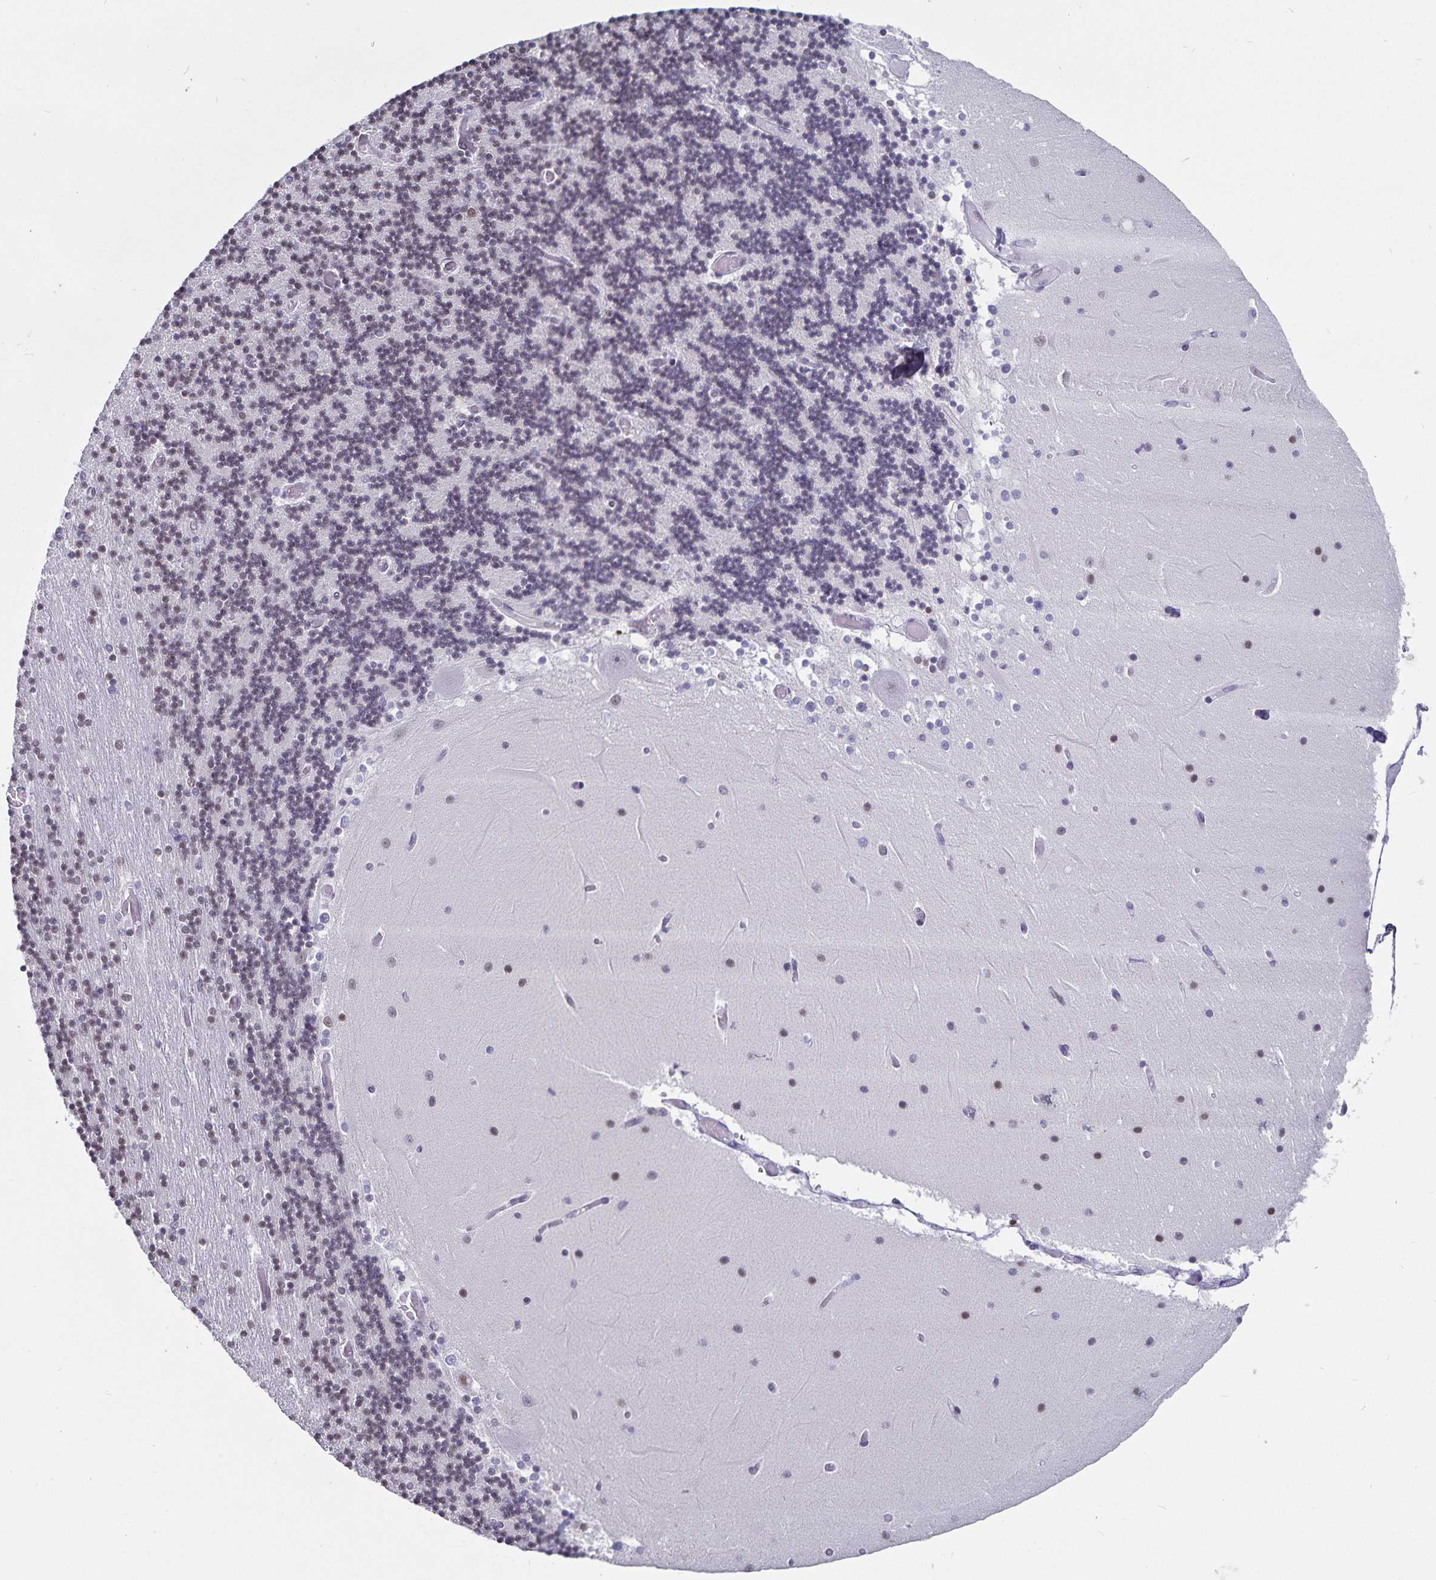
{"staining": {"intensity": "moderate", "quantity": "25%-75%", "location": "nuclear"}, "tissue": "cerebellum", "cell_type": "Cells in granular layer", "image_type": "normal", "snomed": [{"axis": "morphology", "description": "Normal tissue, NOS"}, {"axis": "topography", "description": "Cerebellum"}], "caption": "High-power microscopy captured an IHC micrograph of unremarkable cerebellum, revealing moderate nuclear expression in approximately 25%-75% of cells in granular layer.", "gene": "PBX2", "patient": {"sex": "female", "age": 28}}